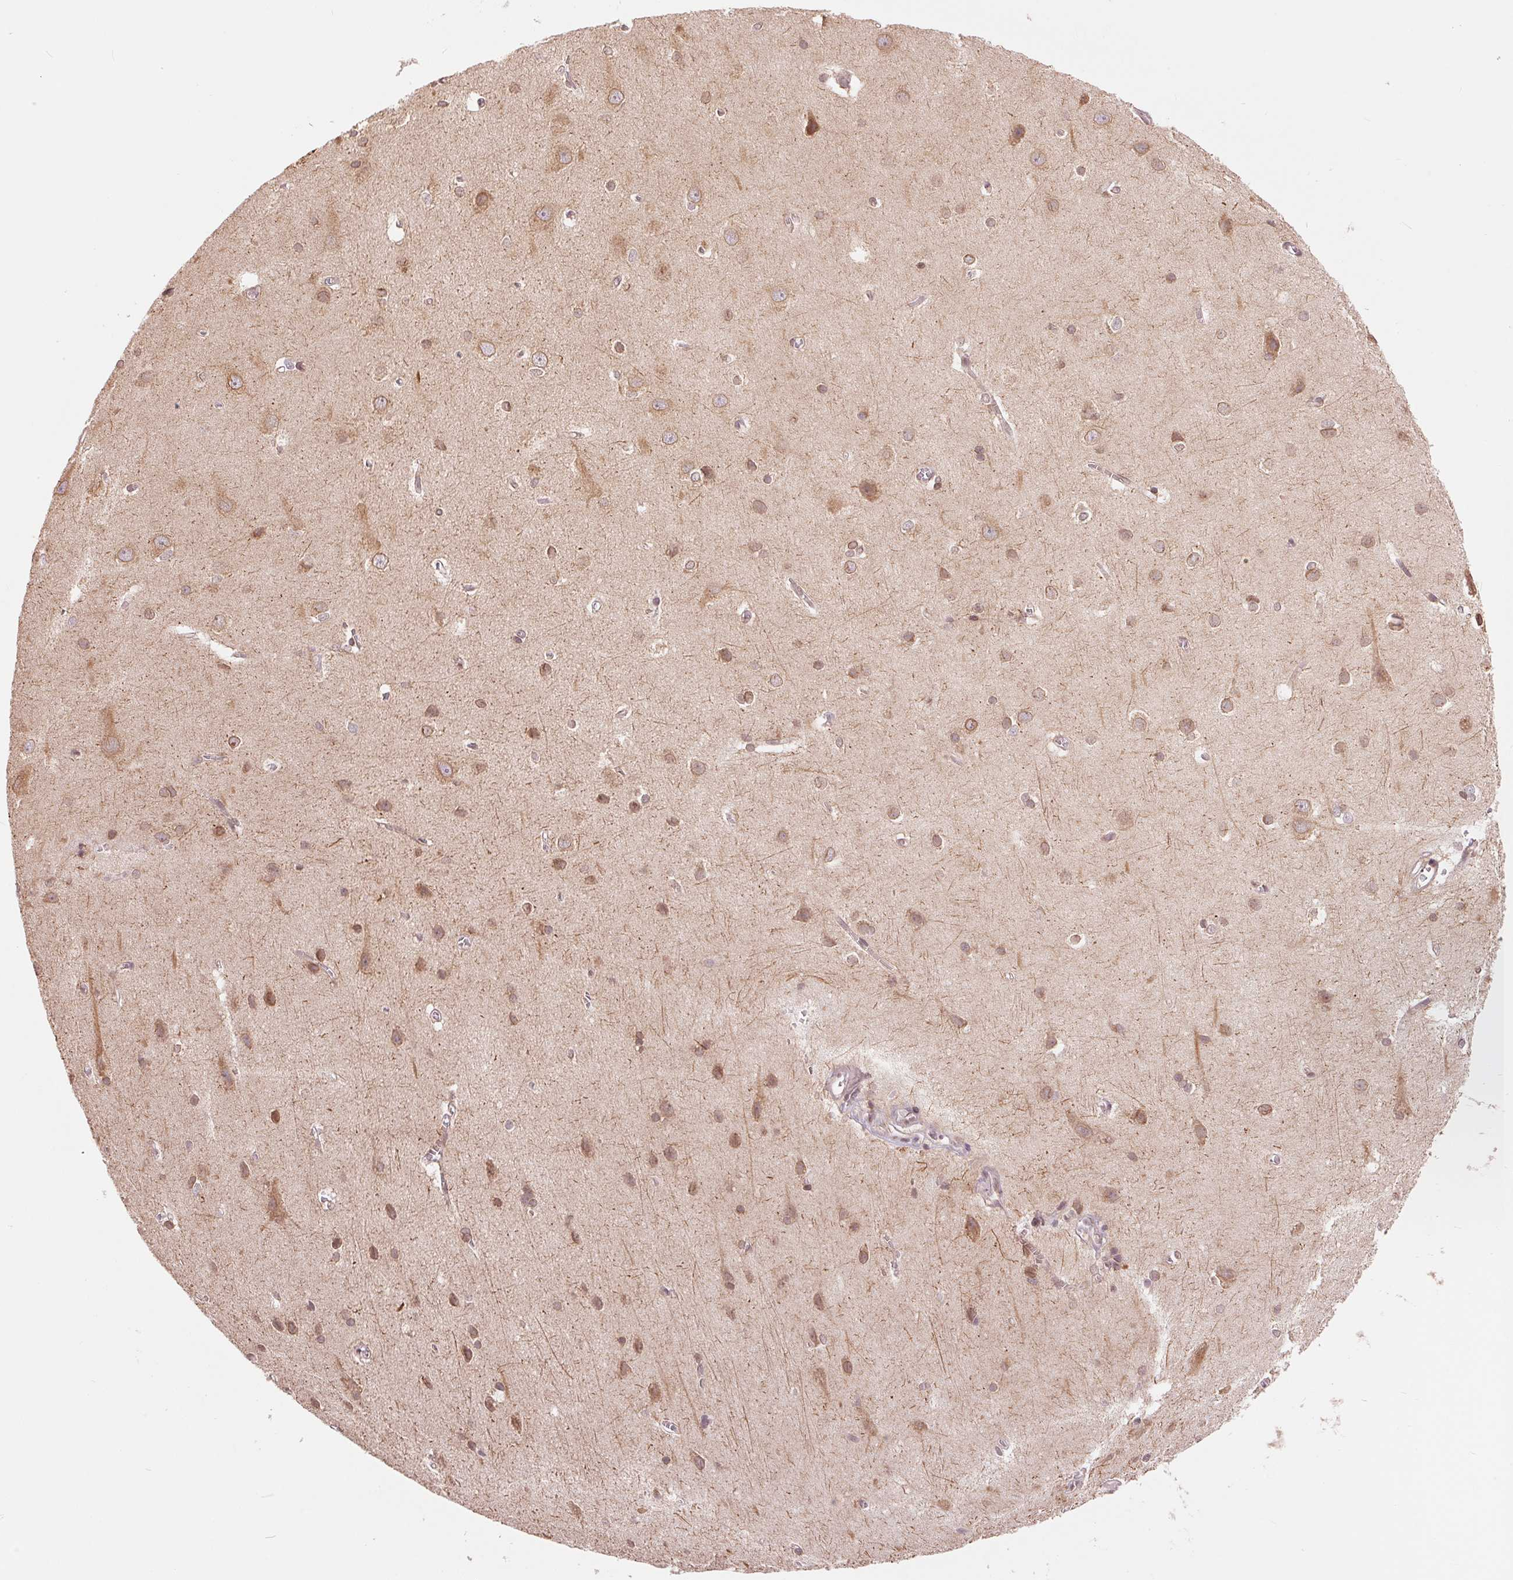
{"staining": {"intensity": "weak", "quantity": "25%-75%", "location": "cytoplasmic/membranous"}, "tissue": "cerebral cortex", "cell_type": "Endothelial cells", "image_type": "normal", "snomed": [{"axis": "morphology", "description": "Normal tissue, NOS"}, {"axis": "topography", "description": "Cerebral cortex"}], "caption": "Immunohistochemistry of unremarkable cerebral cortex displays low levels of weak cytoplasmic/membranous positivity in about 25%-75% of endothelial cells. (Stains: DAB (3,3'-diaminobenzidine) in brown, nuclei in blue, Microscopy: brightfield microscopy at high magnification).", "gene": "TECR", "patient": {"sex": "male", "age": 37}}